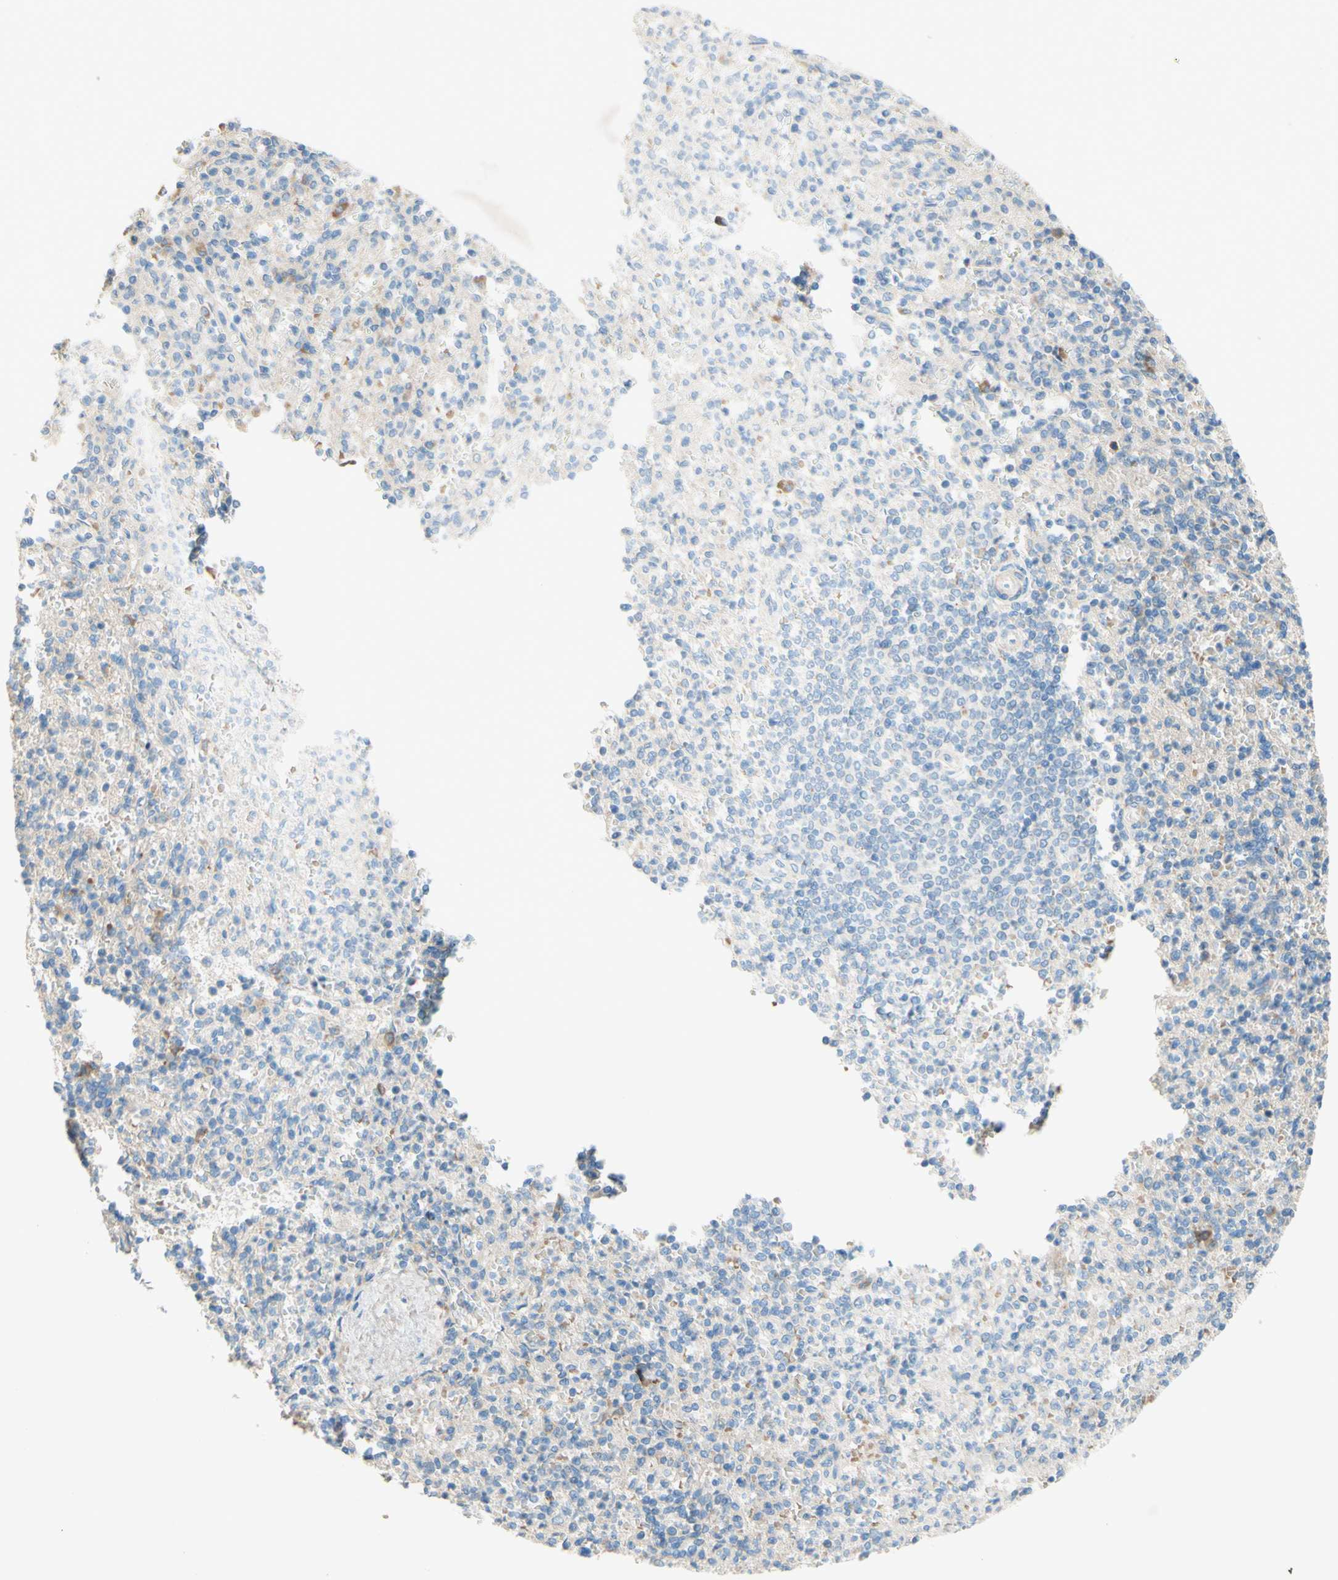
{"staining": {"intensity": "weak", "quantity": "<25%", "location": "cytoplasmic/membranous"}, "tissue": "spleen", "cell_type": "Cells in red pulp", "image_type": "normal", "snomed": [{"axis": "morphology", "description": "Normal tissue, NOS"}, {"axis": "topography", "description": "Spleen"}], "caption": "Cells in red pulp are negative for protein expression in unremarkable human spleen. (Brightfield microscopy of DAB (3,3'-diaminobenzidine) immunohistochemistry at high magnification).", "gene": "IL2", "patient": {"sex": "female", "age": 74}}